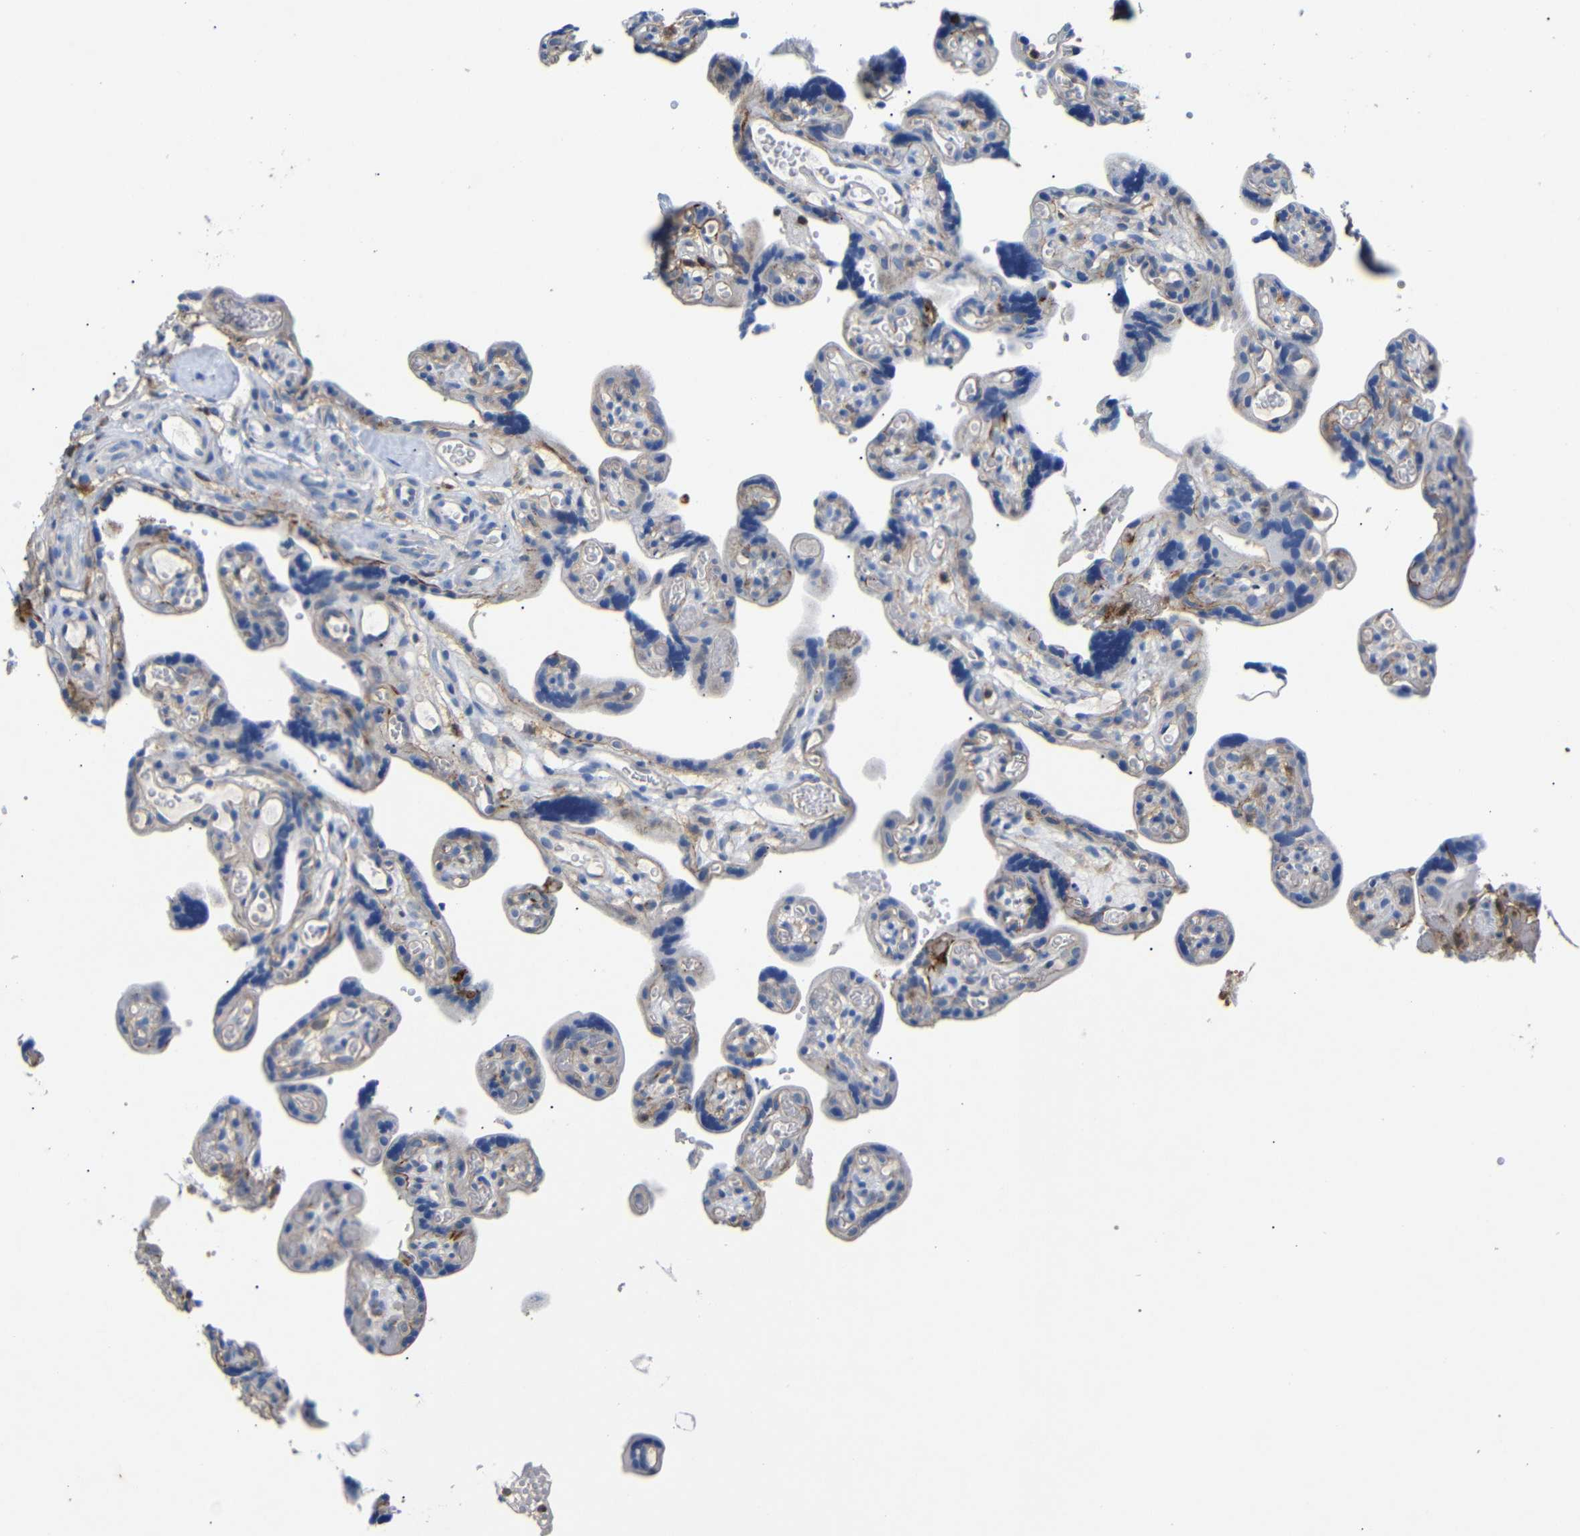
{"staining": {"intensity": "negative", "quantity": "none", "location": "none"}, "tissue": "placenta", "cell_type": "Decidual cells", "image_type": "normal", "snomed": [{"axis": "morphology", "description": "Normal tissue, NOS"}, {"axis": "topography", "description": "Placenta"}], "caption": "The photomicrograph exhibits no significant expression in decidual cells of placenta. Brightfield microscopy of immunohistochemistry stained with DAB (brown) and hematoxylin (blue), captured at high magnification.", "gene": "SDCBP", "patient": {"sex": "female", "age": 30}}